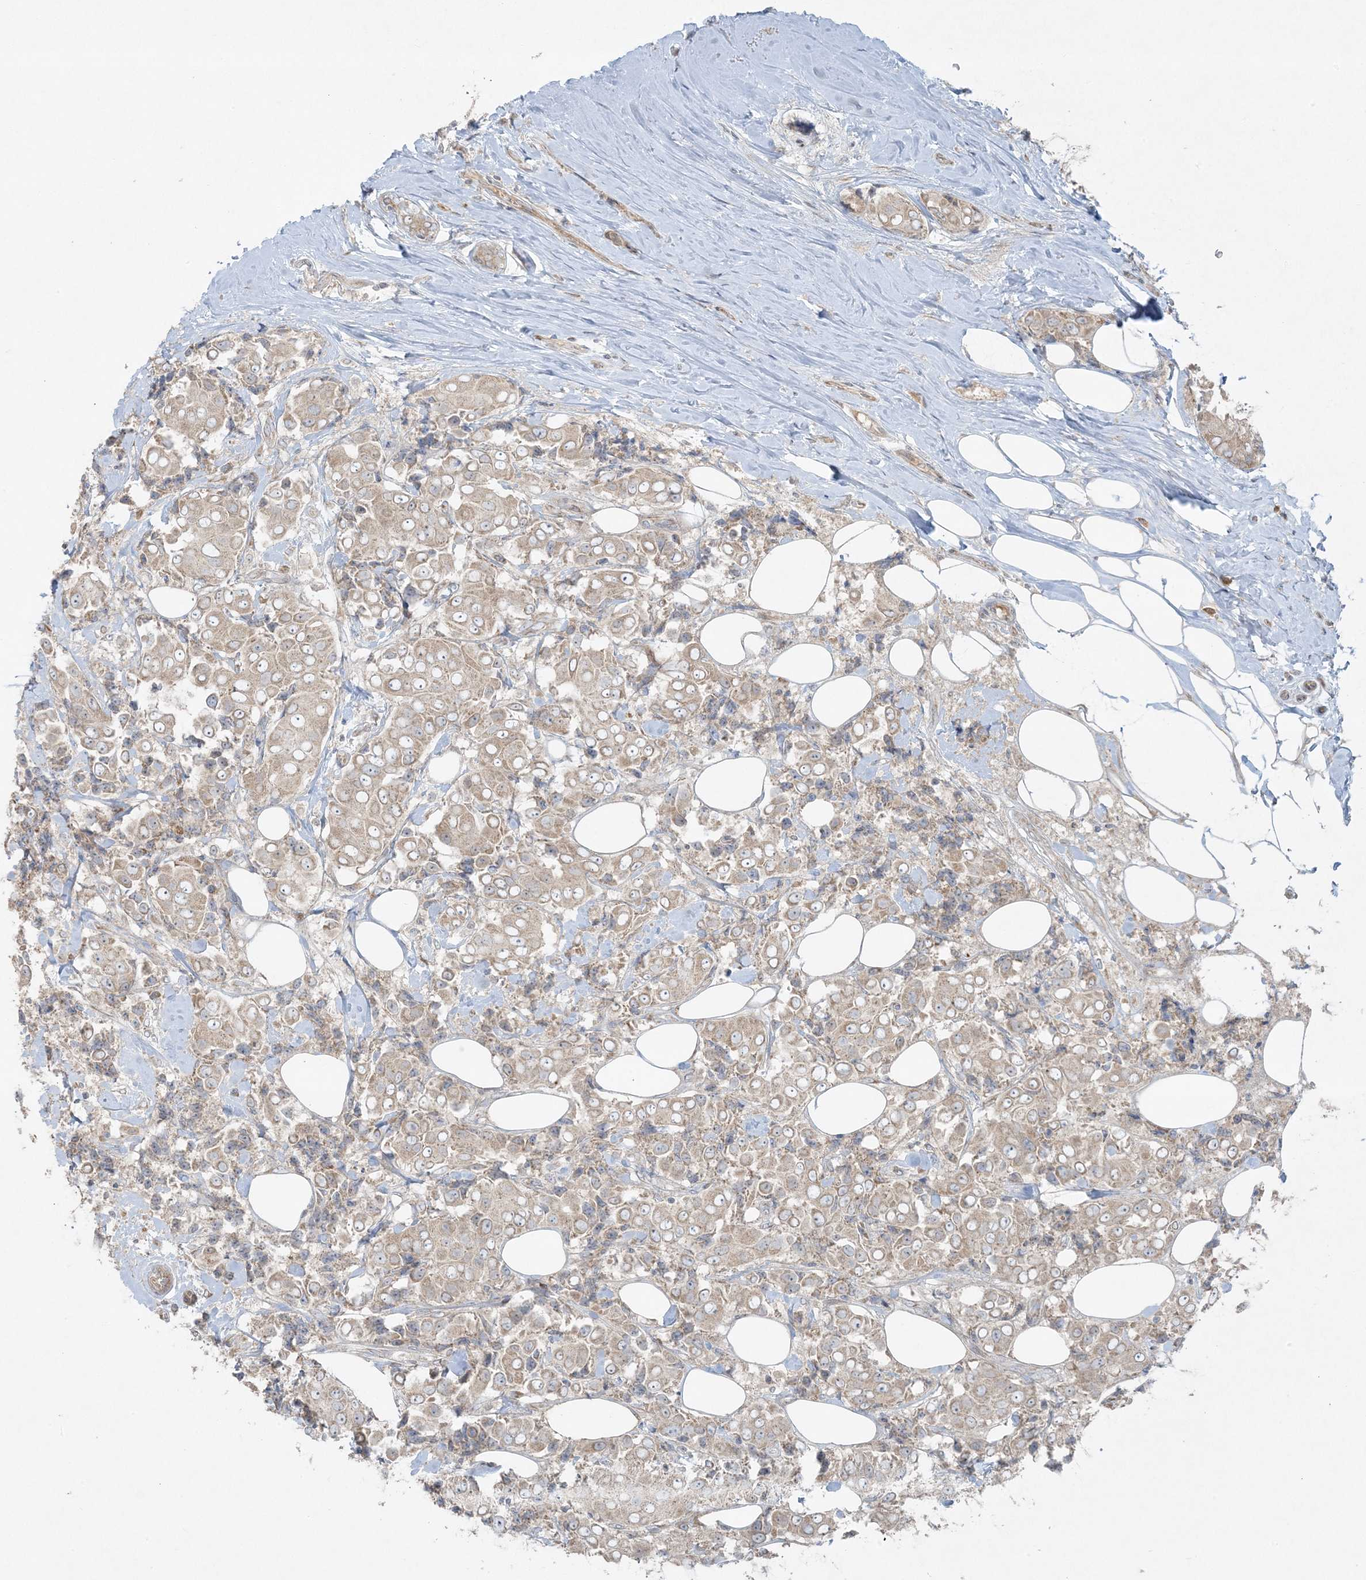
{"staining": {"intensity": "weak", "quantity": "<25%", "location": "cytoplasmic/membranous"}, "tissue": "breast cancer", "cell_type": "Tumor cells", "image_type": "cancer", "snomed": [{"axis": "morphology", "description": "Normal tissue, NOS"}, {"axis": "morphology", "description": "Duct carcinoma"}, {"axis": "topography", "description": "Breast"}], "caption": "Immunohistochemistry of human intraductal carcinoma (breast) reveals no positivity in tumor cells.", "gene": "ZNF263", "patient": {"sex": "female", "age": 39}}